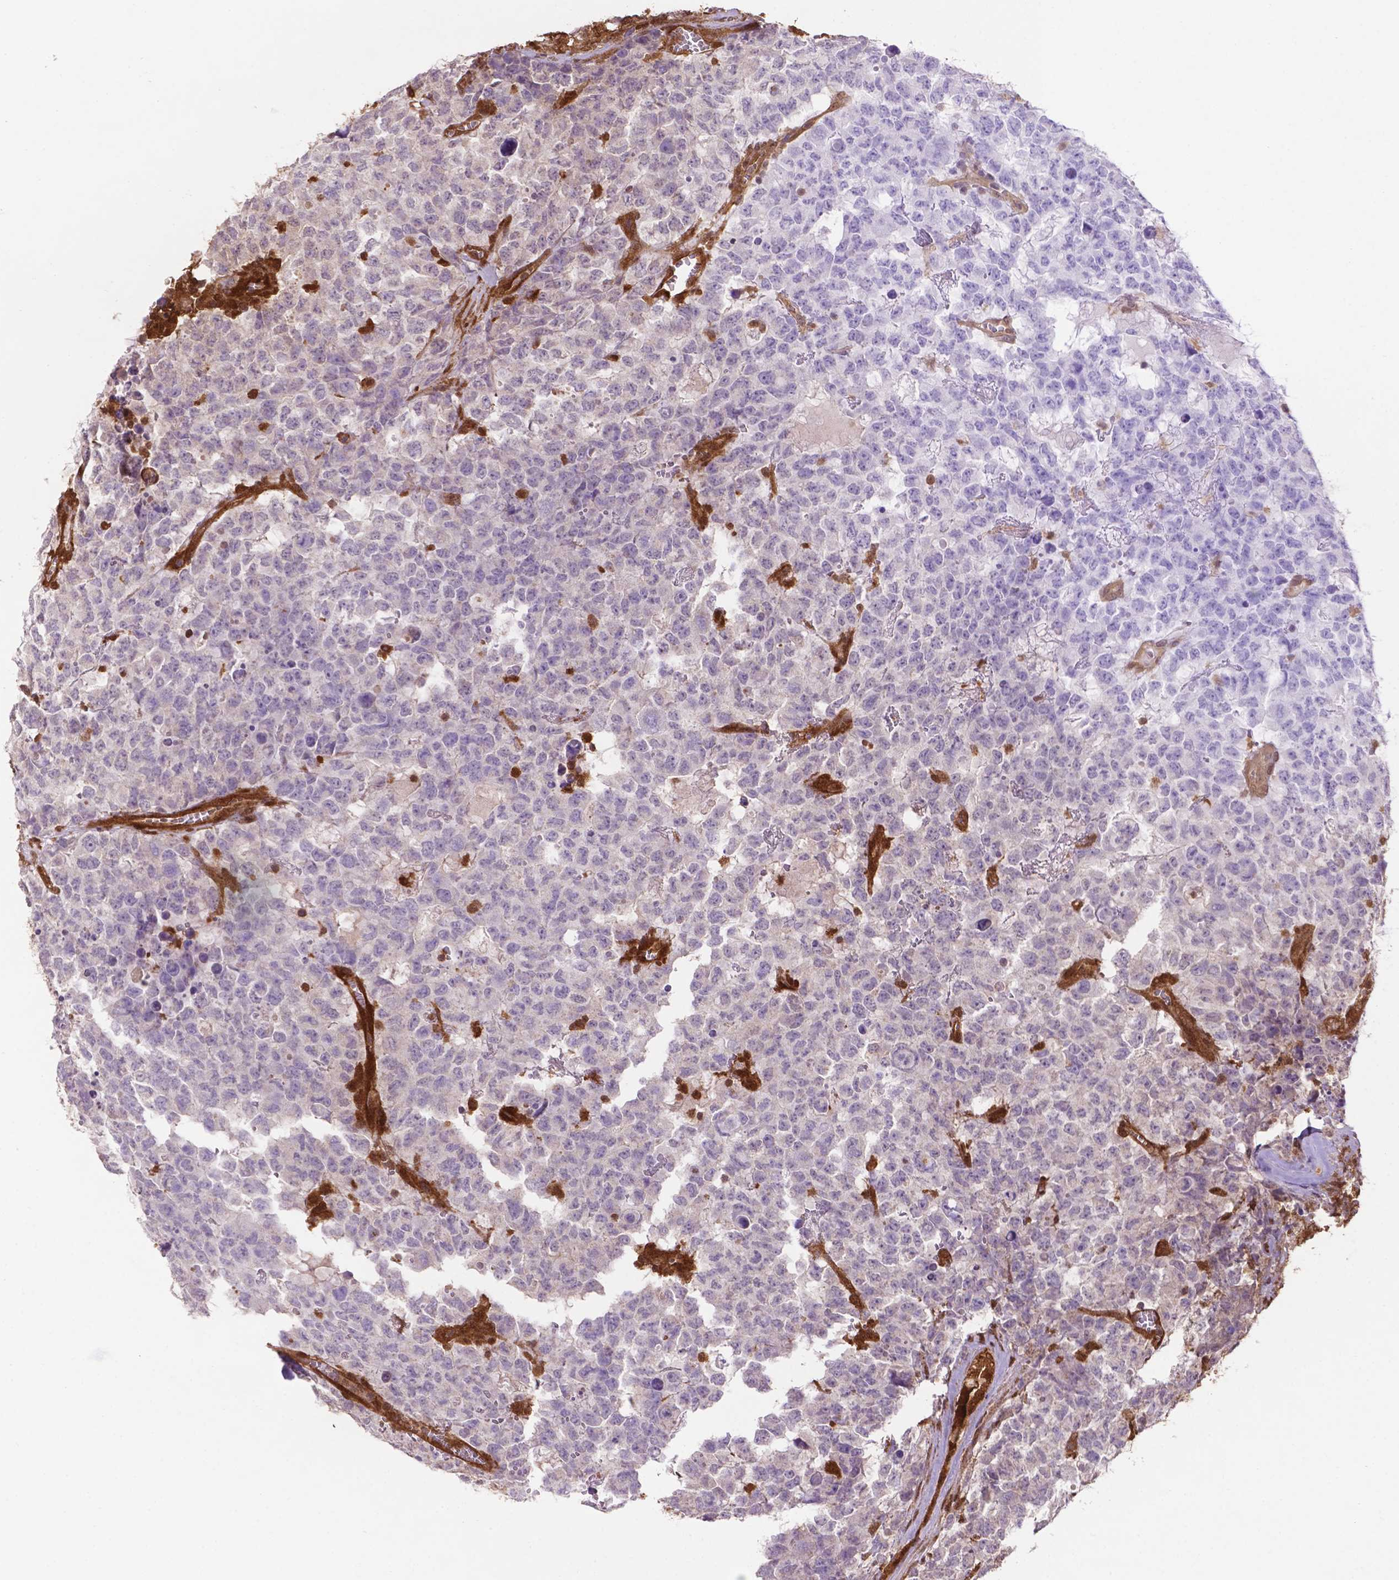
{"staining": {"intensity": "negative", "quantity": "none", "location": "none"}, "tissue": "testis cancer", "cell_type": "Tumor cells", "image_type": "cancer", "snomed": [{"axis": "morphology", "description": "Carcinoma, Embryonal, NOS"}, {"axis": "topography", "description": "Testis"}], "caption": "Immunohistochemistry of human testis cancer demonstrates no staining in tumor cells.", "gene": "UBE2L6", "patient": {"sex": "male", "age": 23}}